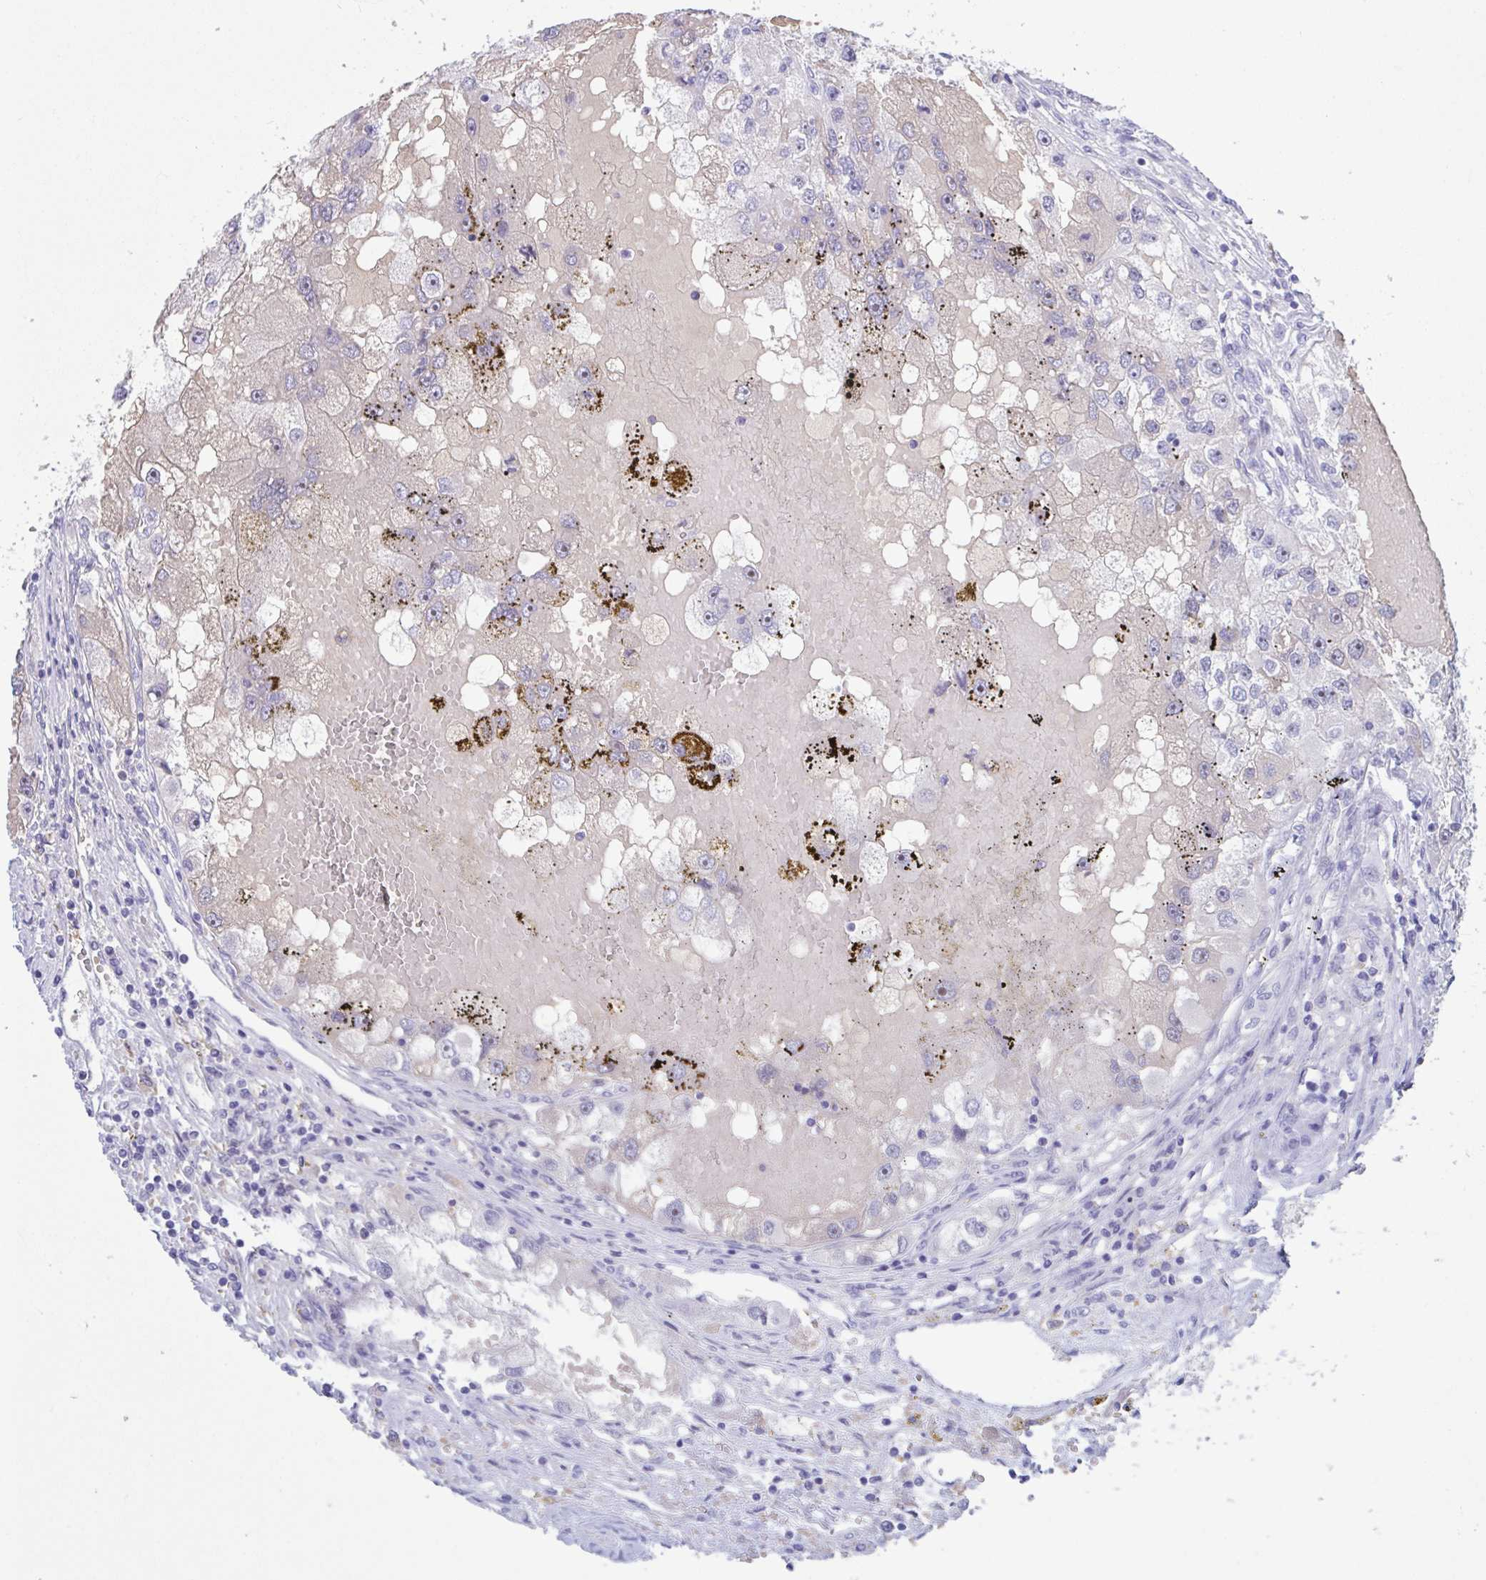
{"staining": {"intensity": "negative", "quantity": "none", "location": "none"}, "tissue": "renal cancer", "cell_type": "Tumor cells", "image_type": "cancer", "snomed": [{"axis": "morphology", "description": "Adenocarcinoma, NOS"}, {"axis": "topography", "description": "Kidney"}], "caption": "IHC photomicrograph of neoplastic tissue: adenocarcinoma (renal) stained with DAB reveals no significant protein staining in tumor cells.", "gene": "CENPQ", "patient": {"sex": "male", "age": 63}}